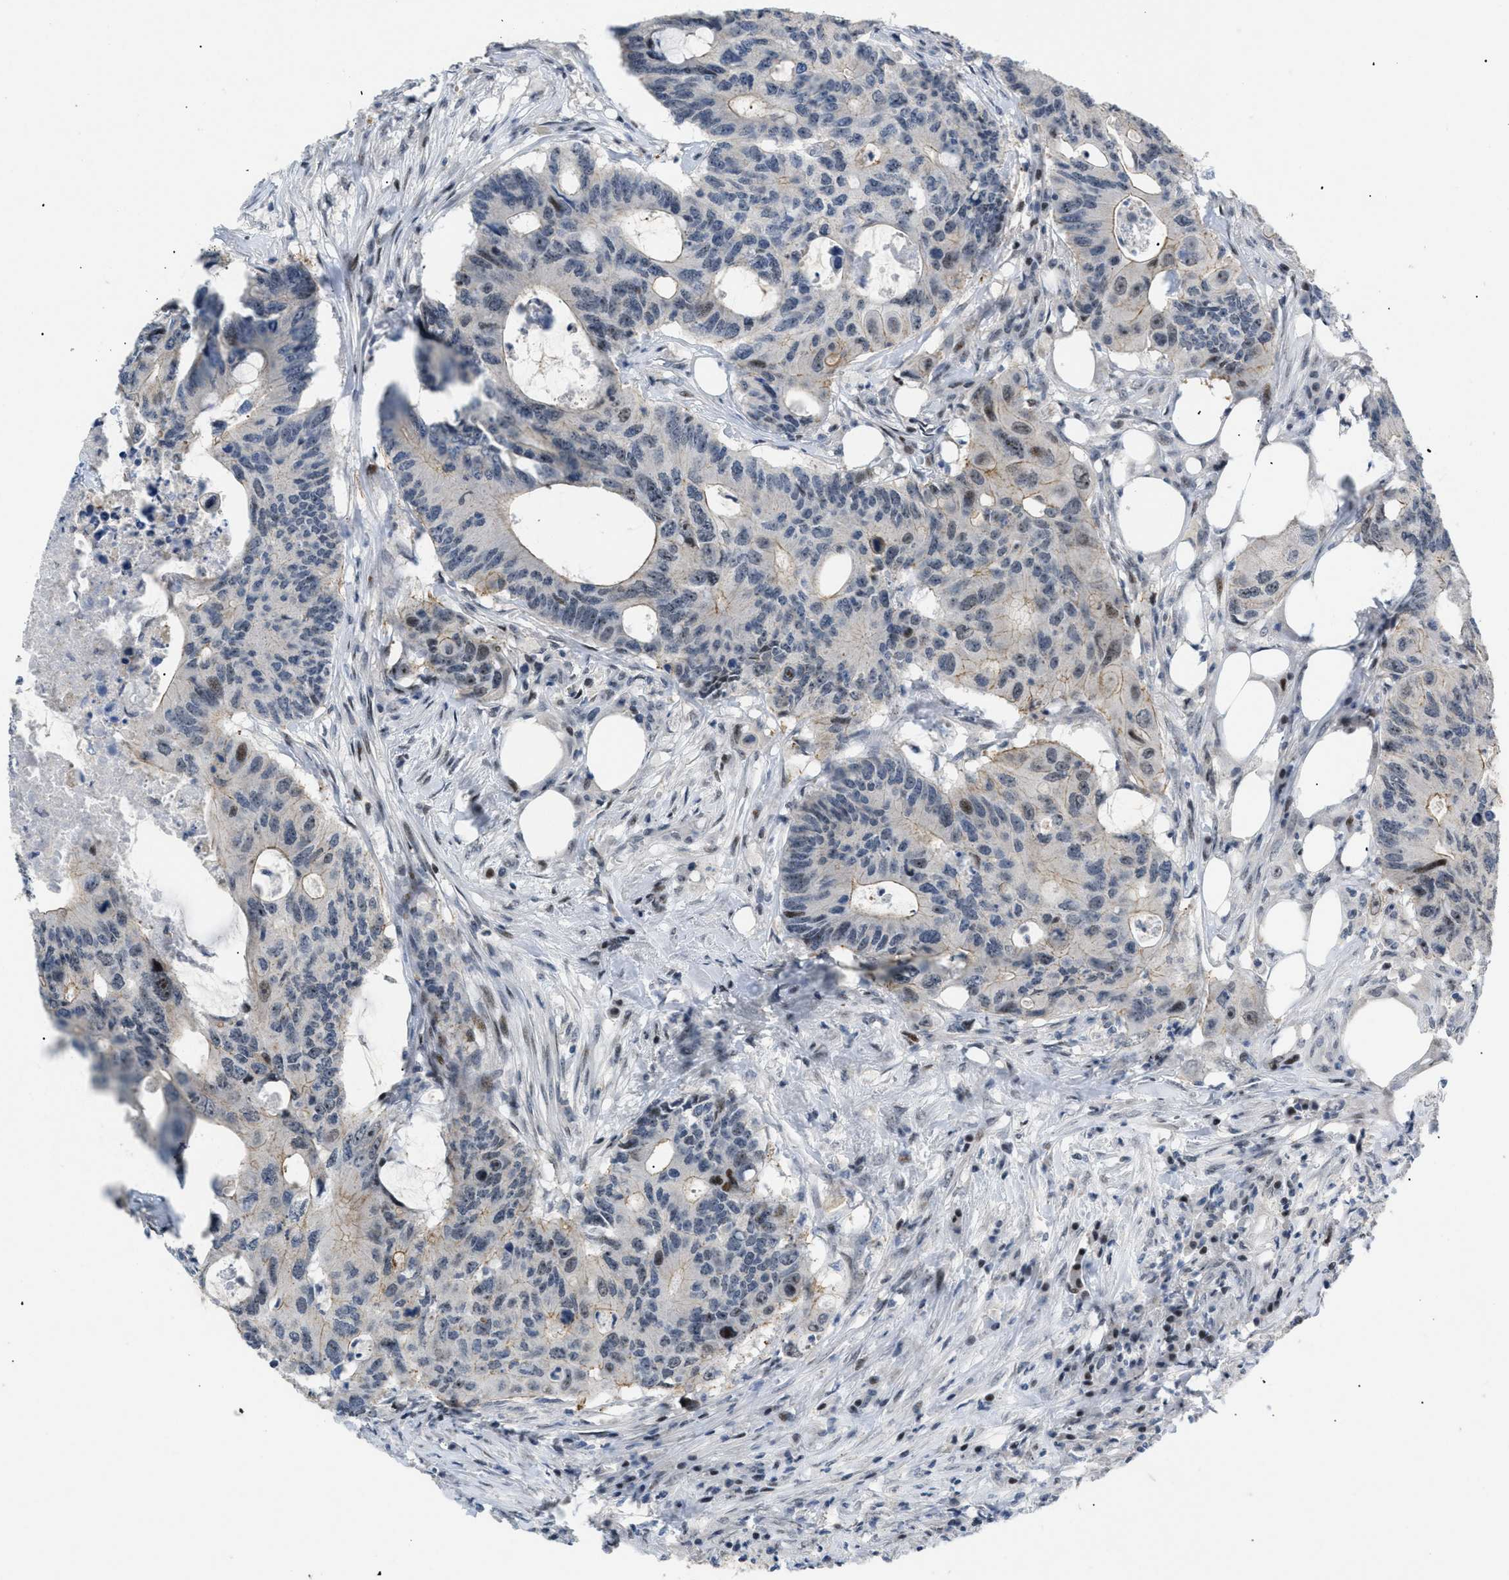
{"staining": {"intensity": "weak", "quantity": "<25%", "location": "nuclear"}, "tissue": "colorectal cancer", "cell_type": "Tumor cells", "image_type": "cancer", "snomed": [{"axis": "morphology", "description": "Adenocarcinoma, NOS"}, {"axis": "topography", "description": "Colon"}], "caption": "Immunohistochemical staining of adenocarcinoma (colorectal) displays no significant staining in tumor cells. Brightfield microscopy of IHC stained with DAB (3,3'-diaminobenzidine) (brown) and hematoxylin (blue), captured at high magnification.", "gene": "MED1", "patient": {"sex": "male", "age": 71}}